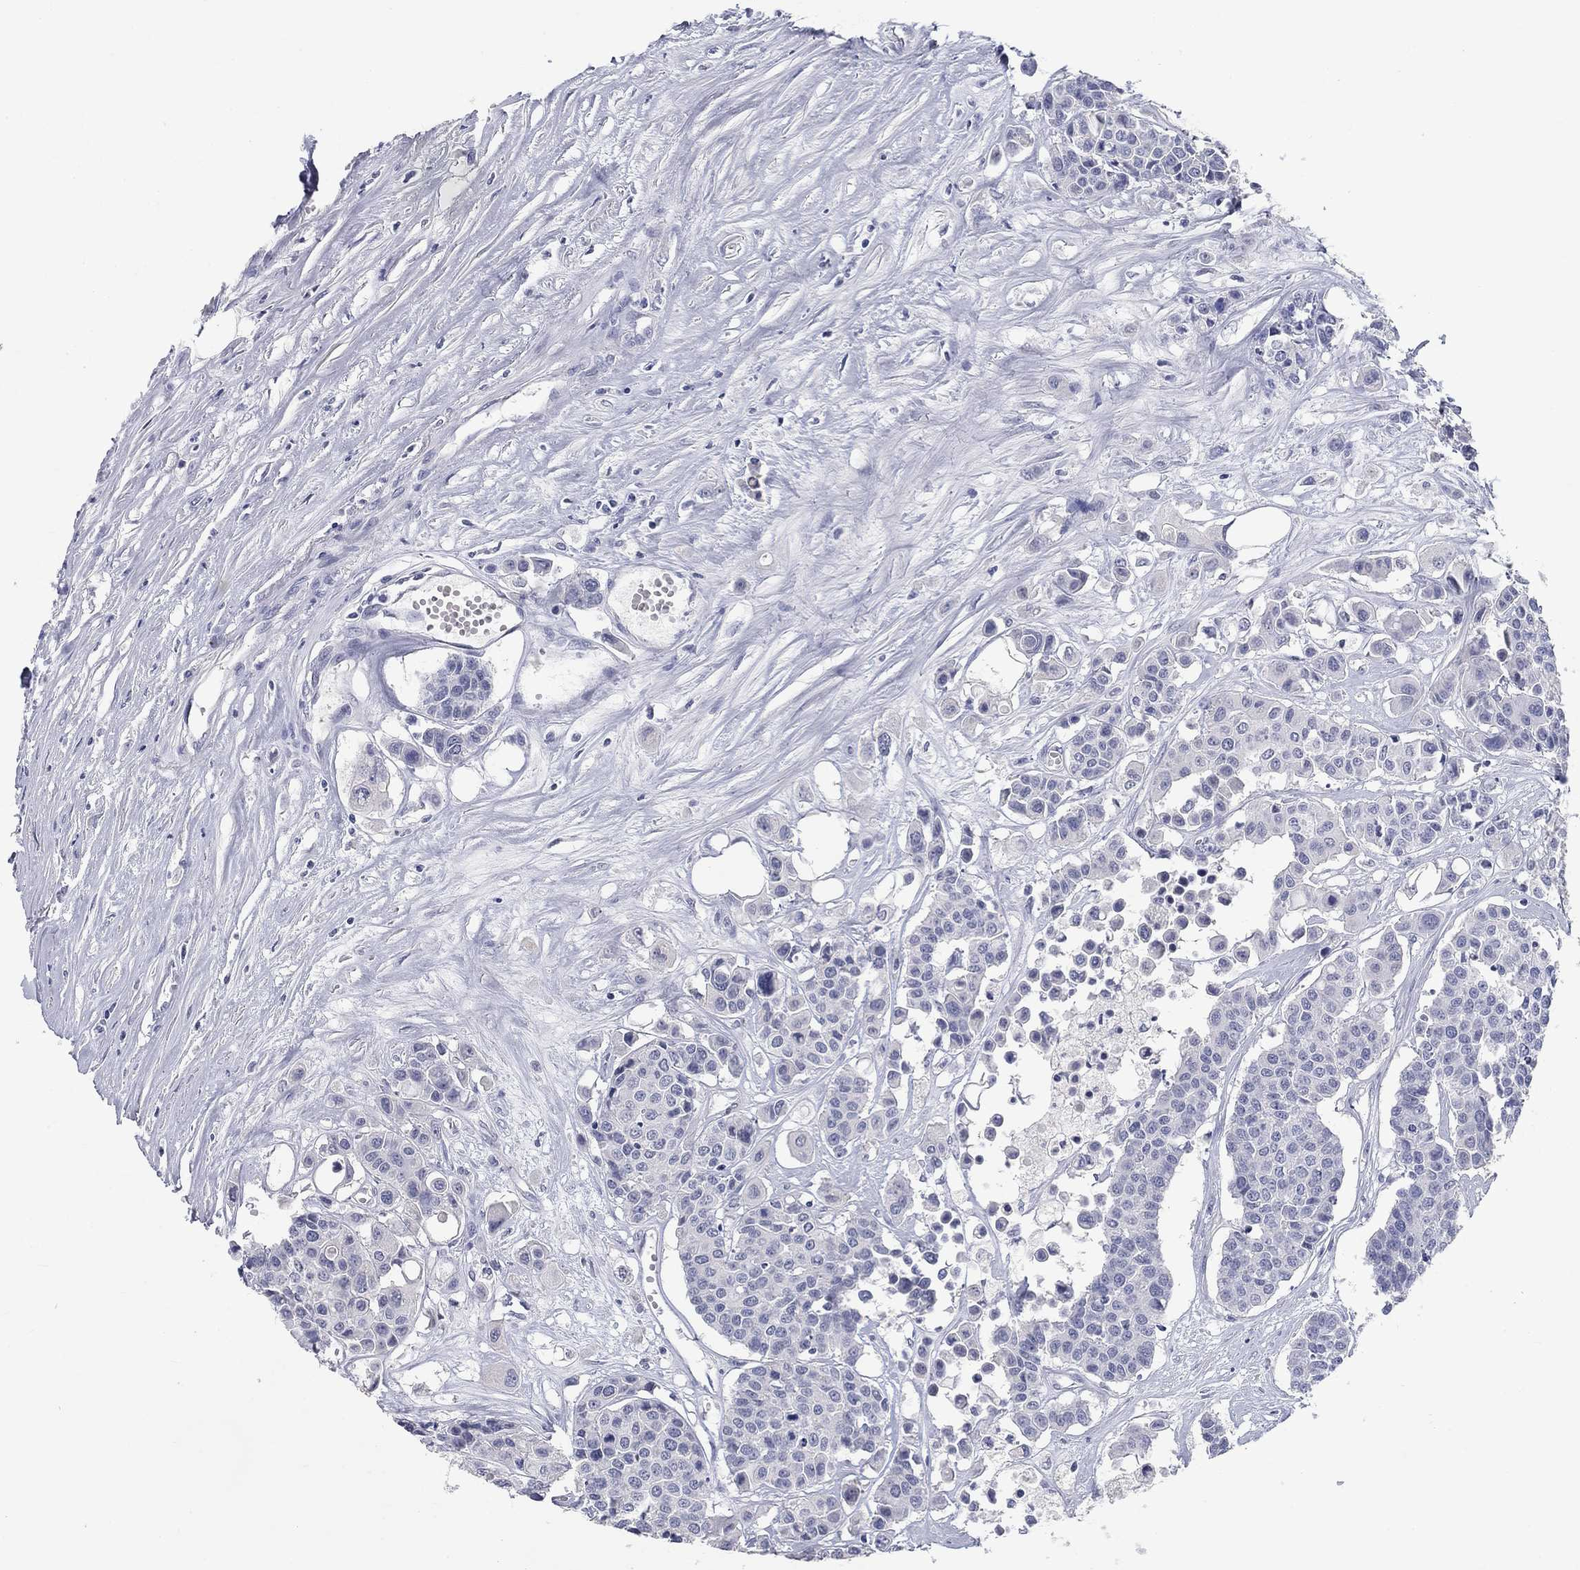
{"staining": {"intensity": "negative", "quantity": "none", "location": "none"}, "tissue": "carcinoid", "cell_type": "Tumor cells", "image_type": "cancer", "snomed": [{"axis": "morphology", "description": "Carcinoid, malignant, NOS"}, {"axis": "topography", "description": "Colon"}], "caption": "Immunohistochemistry (IHC) micrograph of human carcinoid stained for a protein (brown), which exhibits no expression in tumor cells. (Immunohistochemistry, brightfield microscopy, high magnification).", "gene": "ELAVL4", "patient": {"sex": "male", "age": 81}}